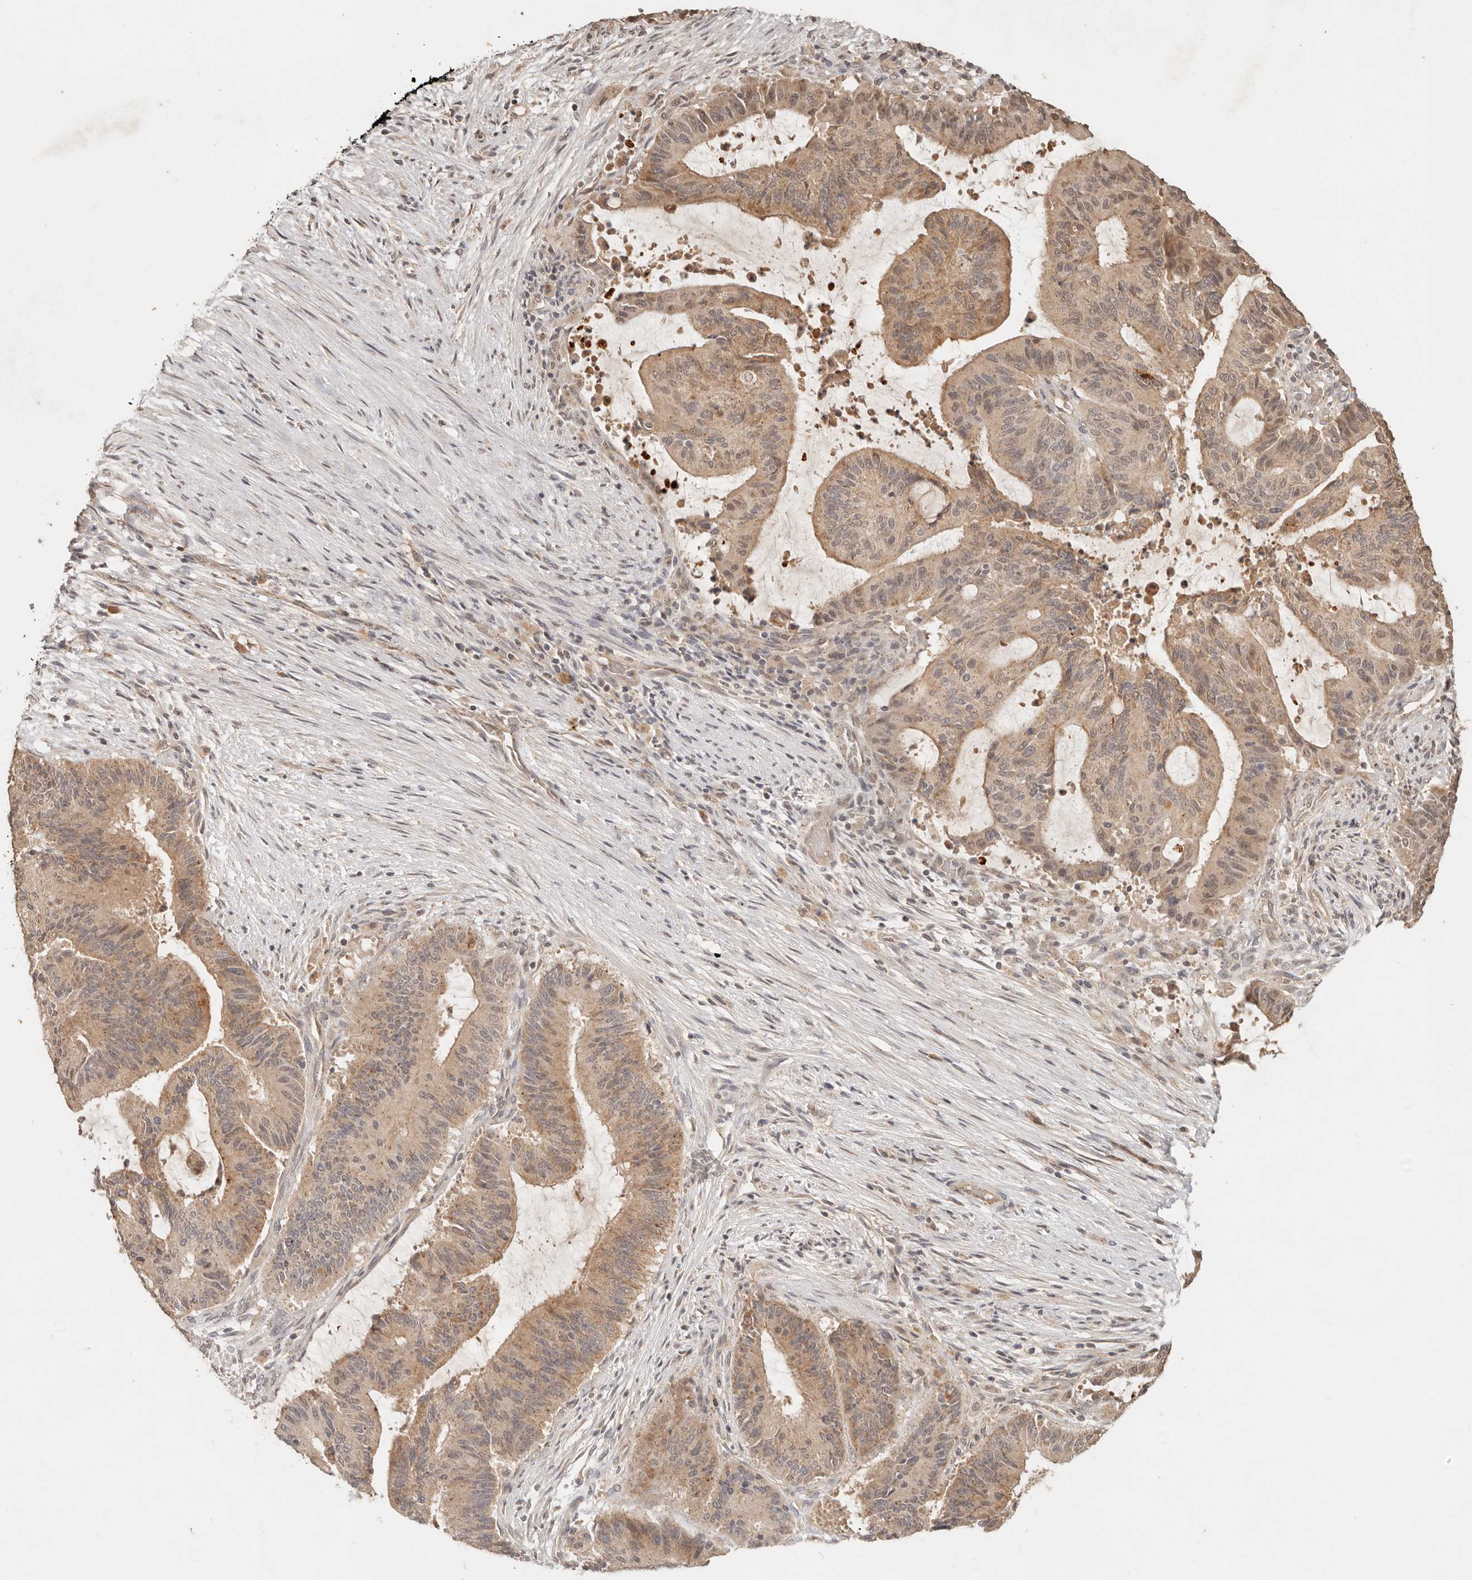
{"staining": {"intensity": "moderate", "quantity": ">75%", "location": "cytoplasmic/membranous"}, "tissue": "liver cancer", "cell_type": "Tumor cells", "image_type": "cancer", "snomed": [{"axis": "morphology", "description": "Normal tissue, NOS"}, {"axis": "morphology", "description": "Cholangiocarcinoma"}, {"axis": "topography", "description": "Liver"}, {"axis": "topography", "description": "Peripheral nerve tissue"}], "caption": "An immunohistochemistry (IHC) photomicrograph of tumor tissue is shown. Protein staining in brown labels moderate cytoplasmic/membranous positivity in liver cancer (cholangiocarcinoma) within tumor cells. (DAB (3,3'-diaminobenzidine) IHC with brightfield microscopy, high magnification).", "gene": "LMO4", "patient": {"sex": "female", "age": 73}}